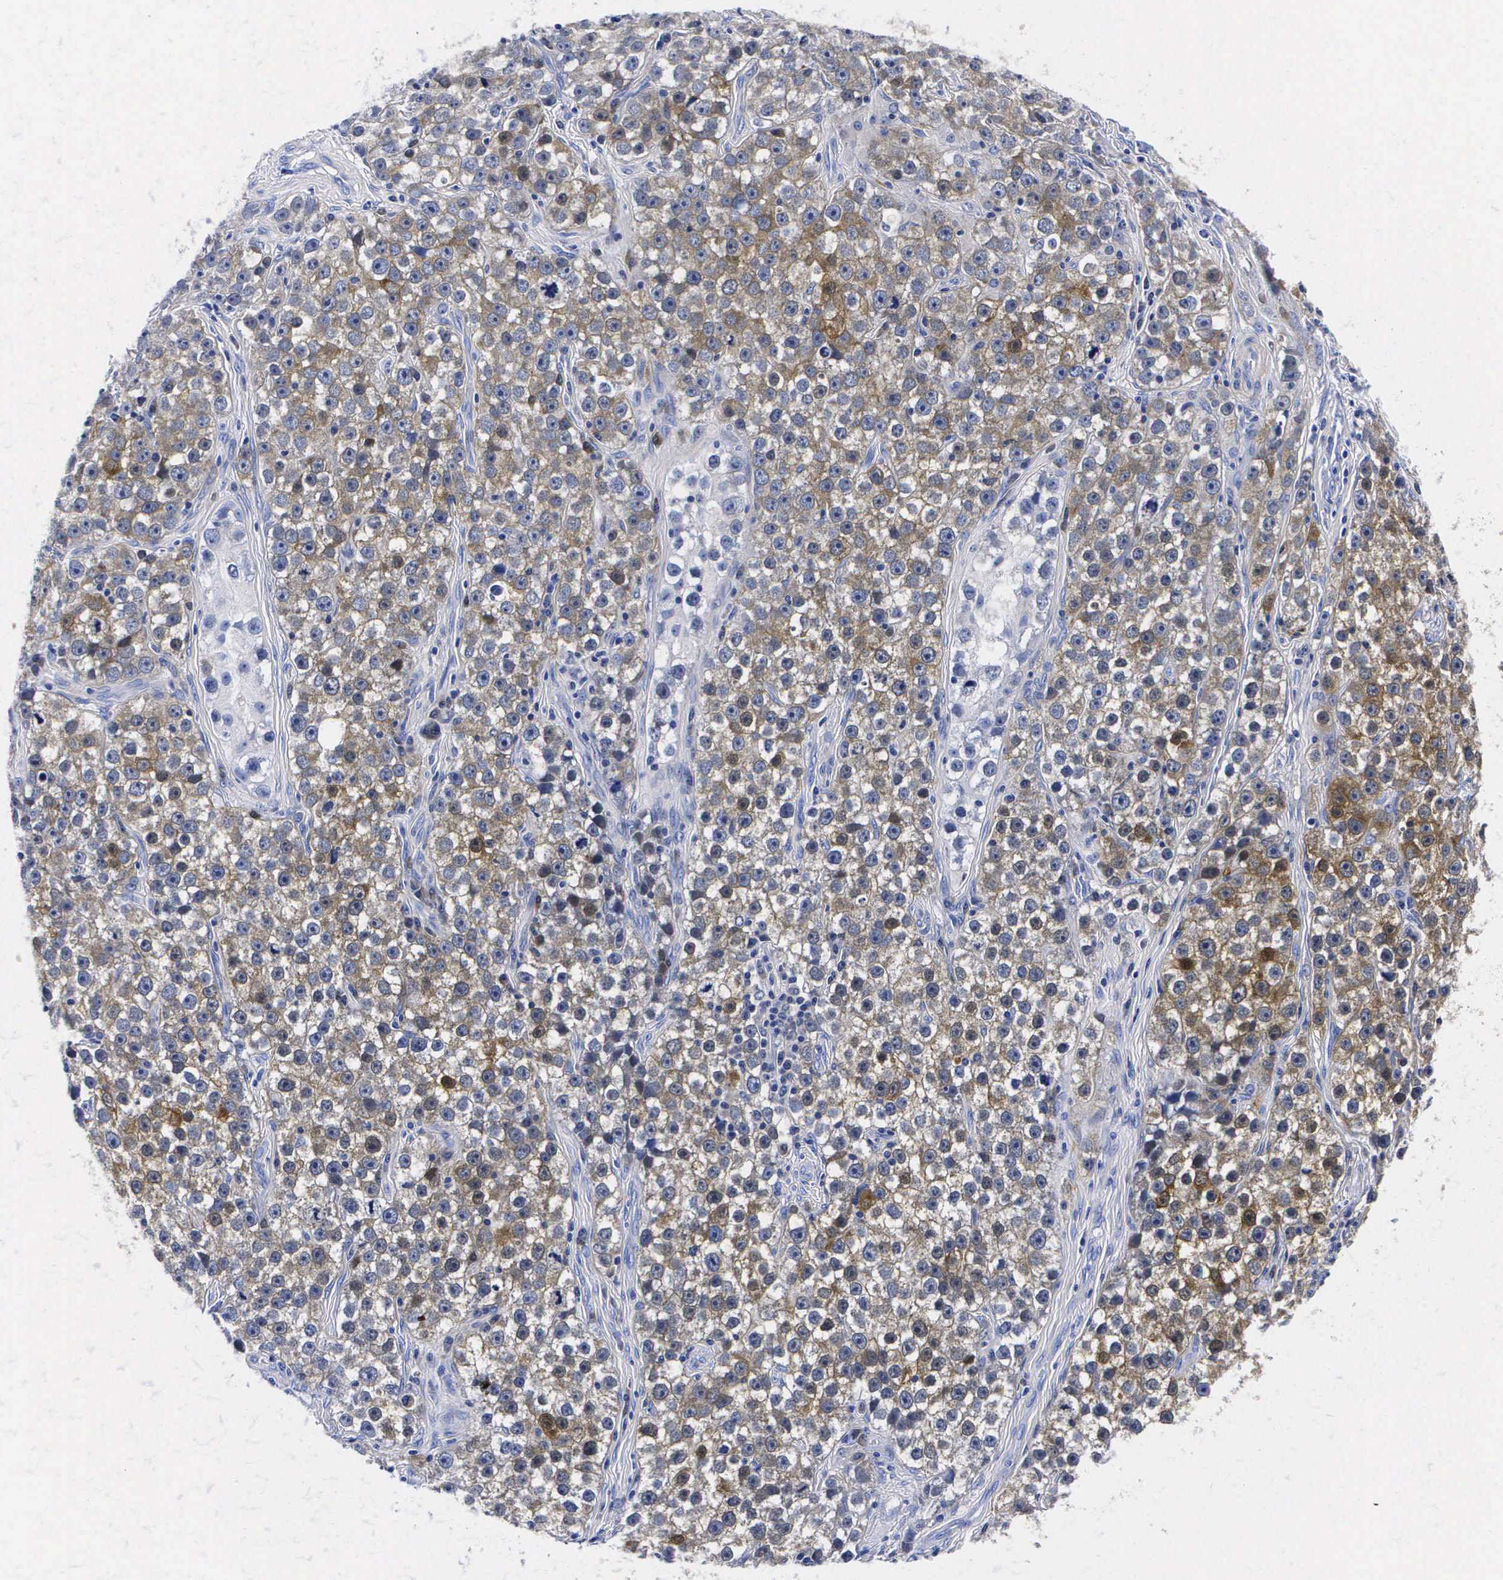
{"staining": {"intensity": "moderate", "quantity": ">75%", "location": "cytoplasmic/membranous"}, "tissue": "testis cancer", "cell_type": "Tumor cells", "image_type": "cancer", "snomed": [{"axis": "morphology", "description": "Seminoma, NOS"}, {"axis": "topography", "description": "Testis"}], "caption": "Seminoma (testis) stained for a protein (brown) shows moderate cytoplasmic/membranous positive positivity in about >75% of tumor cells.", "gene": "ENO2", "patient": {"sex": "male", "age": 32}}